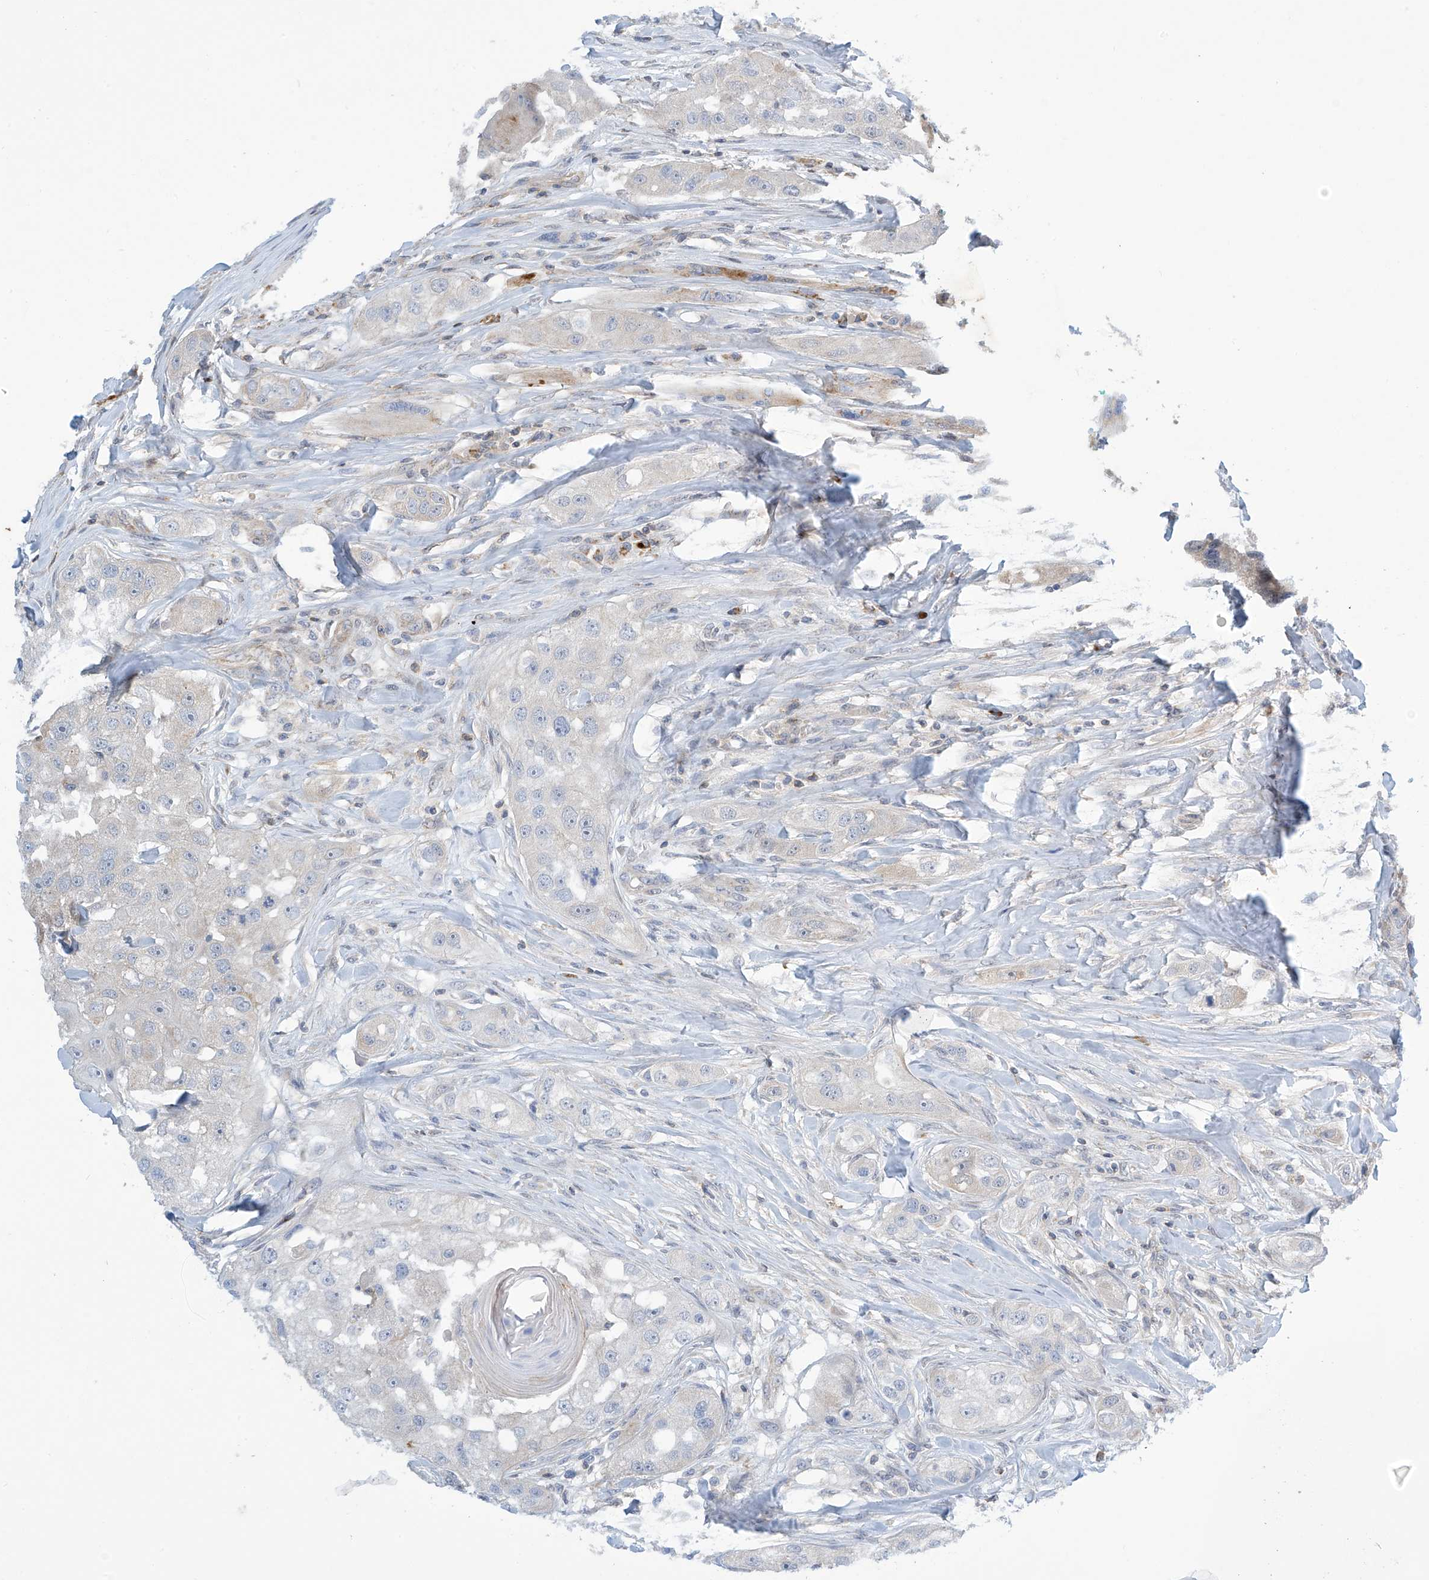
{"staining": {"intensity": "negative", "quantity": "none", "location": "none"}, "tissue": "head and neck cancer", "cell_type": "Tumor cells", "image_type": "cancer", "snomed": [{"axis": "morphology", "description": "Normal tissue, NOS"}, {"axis": "morphology", "description": "Squamous cell carcinoma, NOS"}, {"axis": "topography", "description": "Skeletal muscle"}, {"axis": "topography", "description": "Head-Neck"}], "caption": "Tumor cells are negative for protein expression in human squamous cell carcinoma (head and neck). (Brightfield microscopy of DAB immunohistochemistry at high magnification).", "gene": "IBA57", "patient": {"sex": "male", "age": 51}}